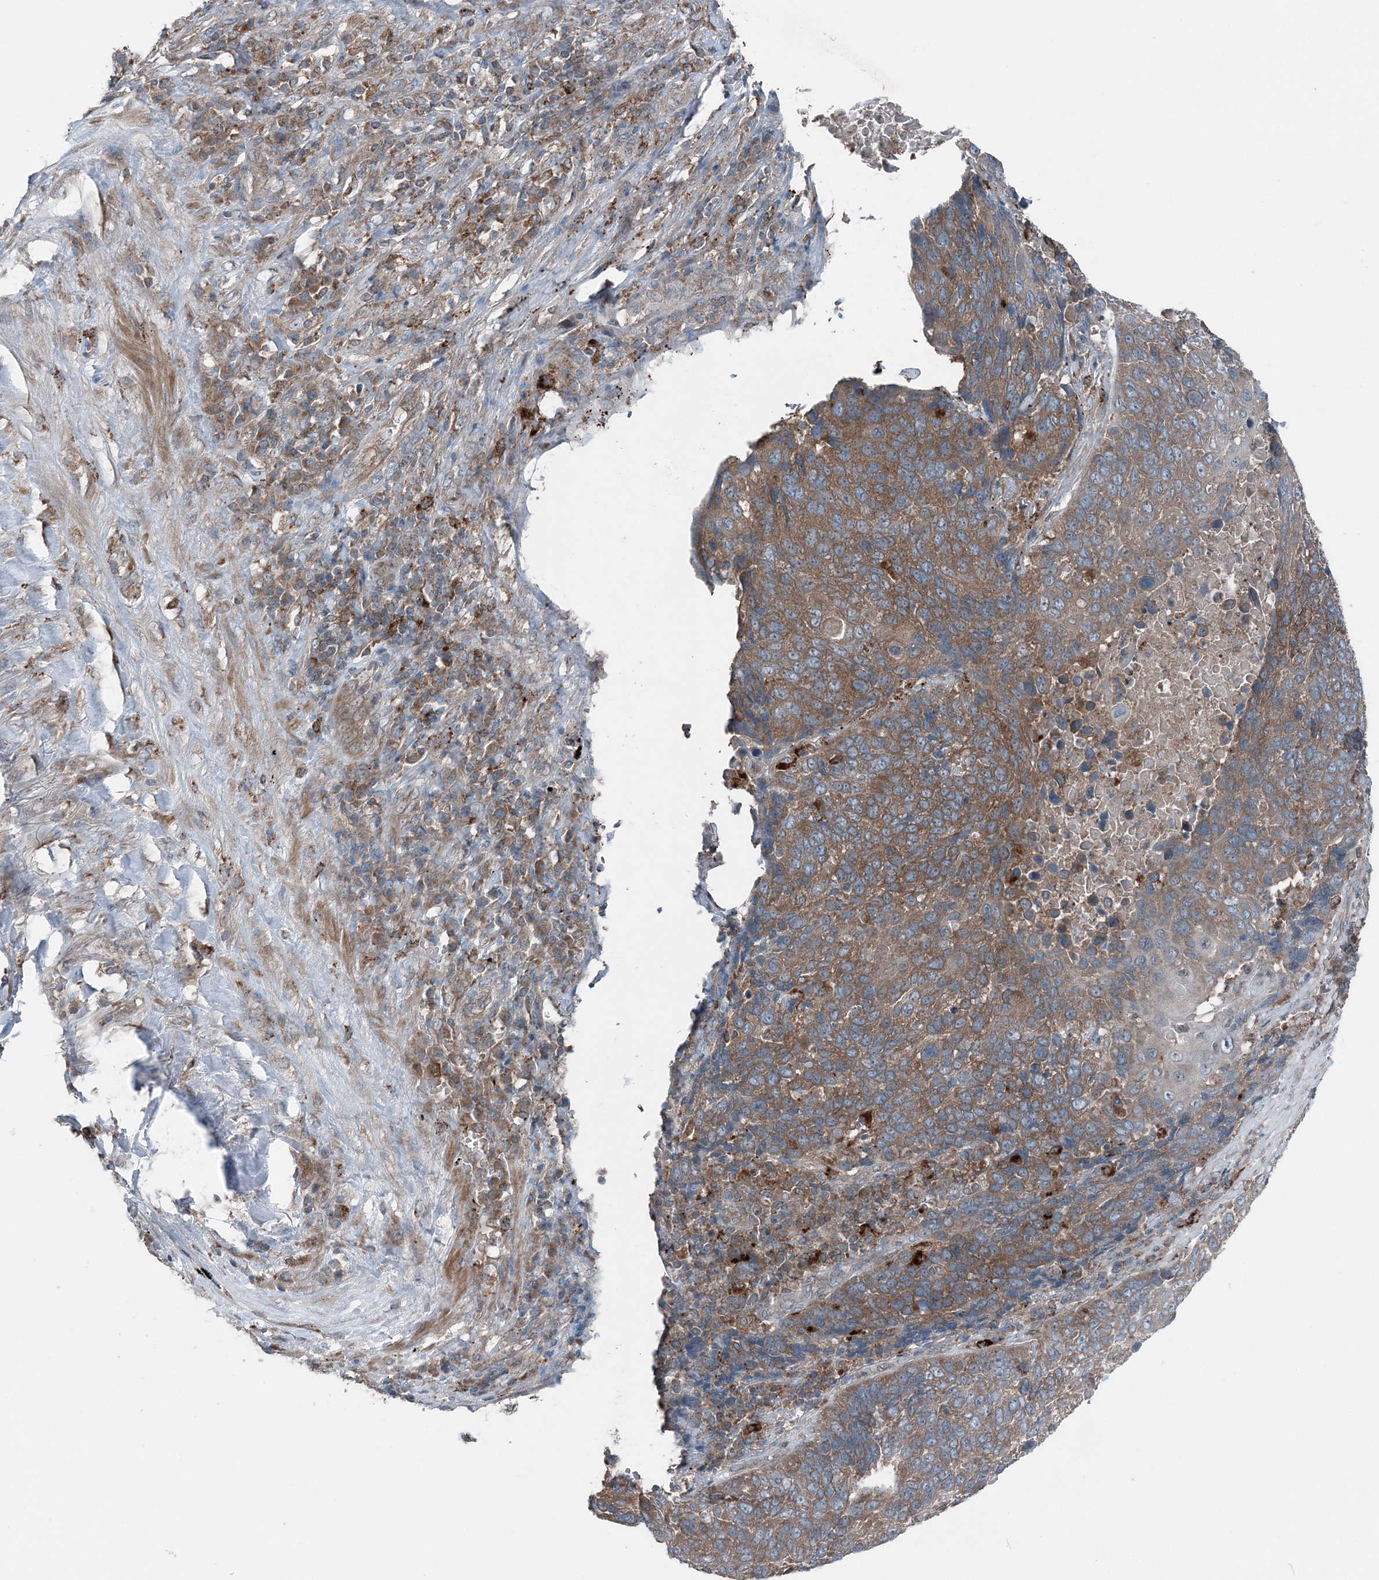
{"staining": {"intensity": "moderate", "quantity": ">75%", "location": "cytoplasmic/membranous"}, "tissue": "lung cancer", "cell_type": "Tumor cells", "image_type": "cancer", "snomed": [{"axis": "morphology", "description": "Squamous cell carcinoma, NOS"}, {"axis": "topography", "description": "Lung"}], "caption": "Brown immunohistochemical staining in human lung cancer (squamous cell carcinoma) shows moderate cytoplasmic/membranous expression in about >75% of tumor cells.", "gene": "ASNSD1", "patient": {"sex": "male", "age": 66}}